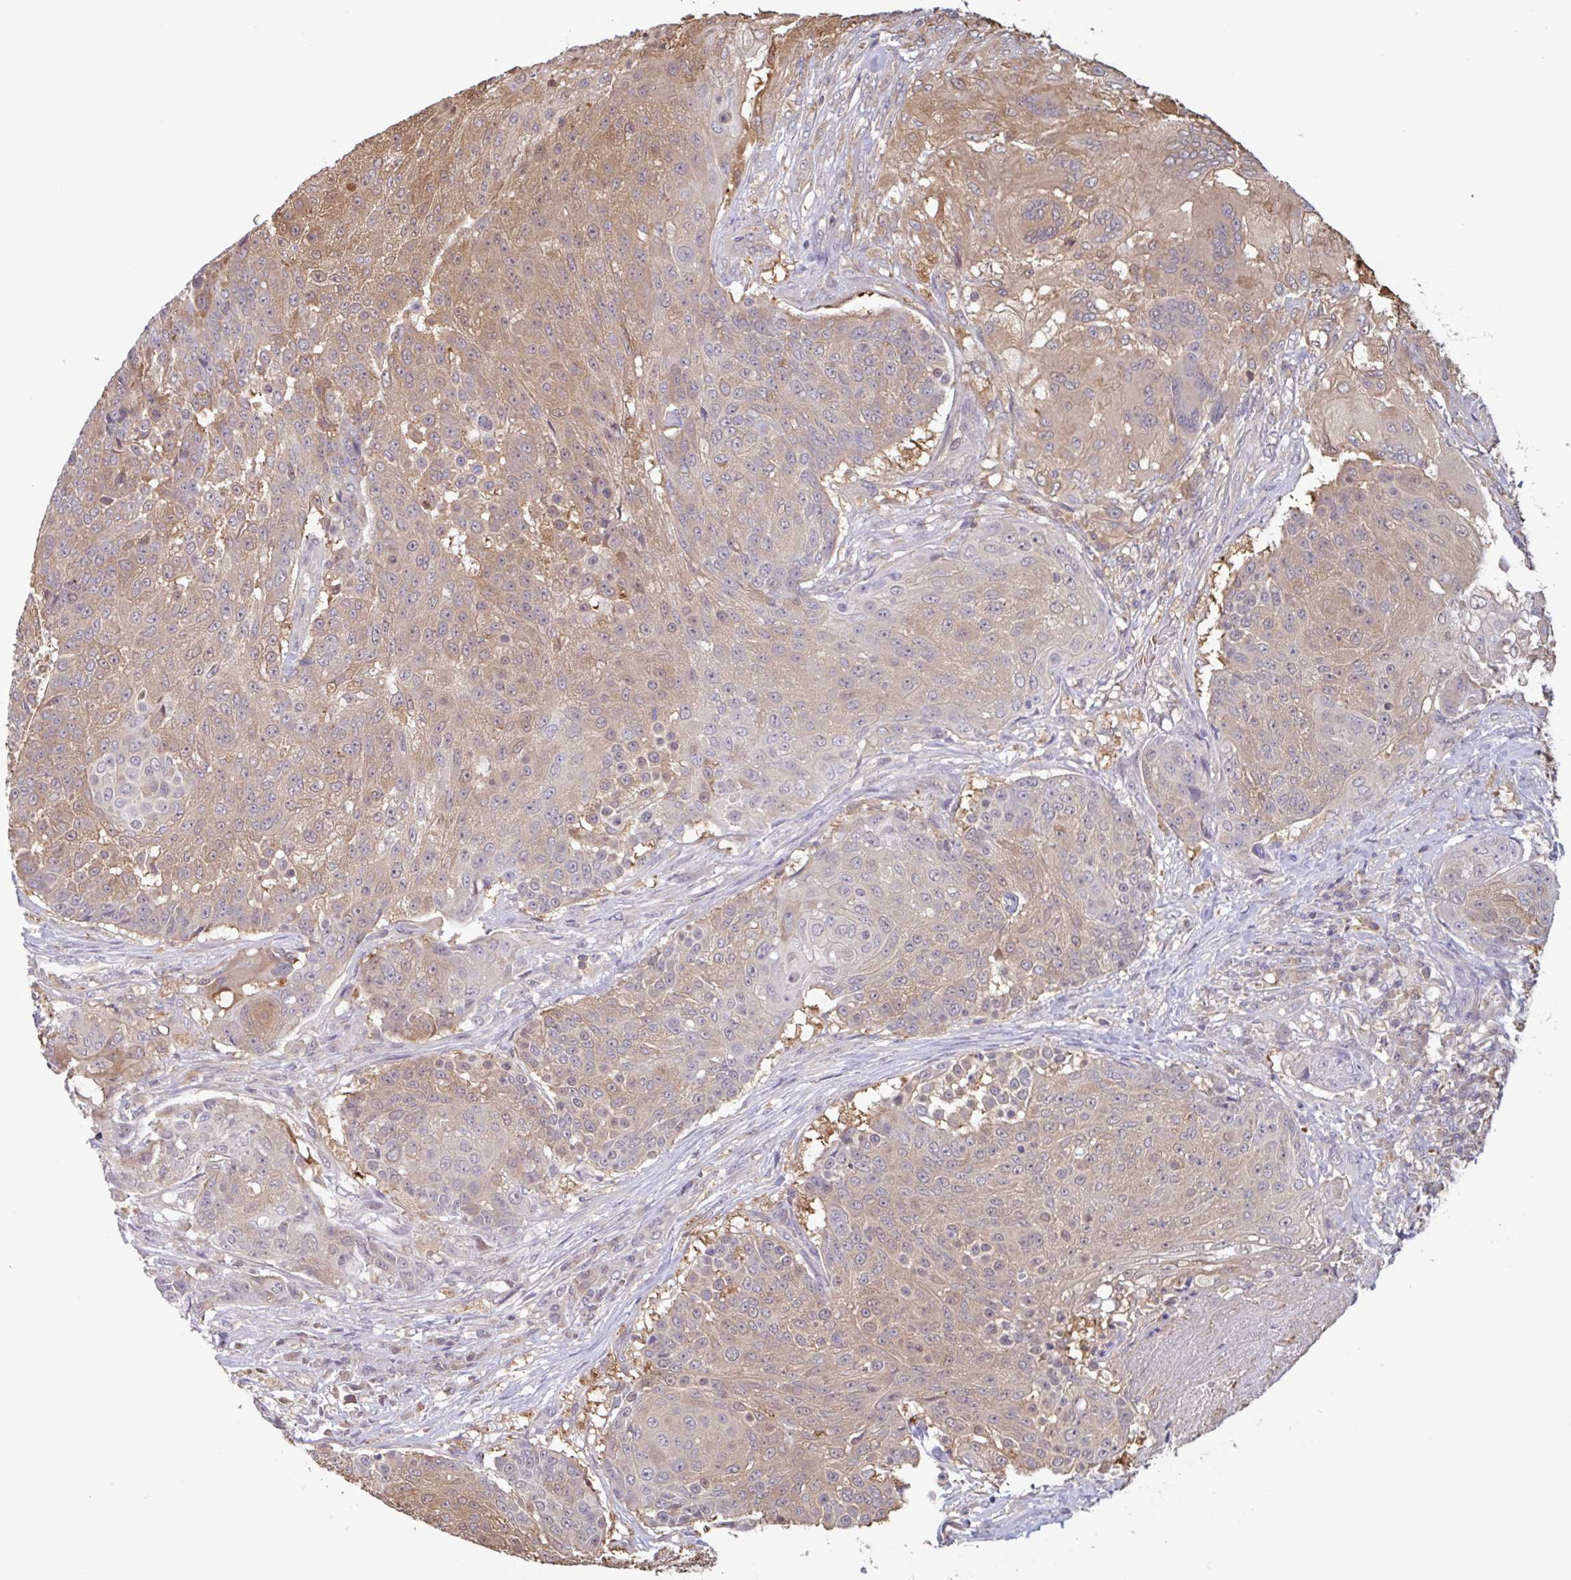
{"staining": {"intensity": "moderate", "quantity": ">75%", "location": "cytoplasmic/membranous"}, "tissue": "urothelial cancer", "cell_type": "Tumor cells", "image_type": "cancer", "snomed": [{"axis": "morphology", "description": "Urothelial carcinoma, High grade"}, {"axis": "topography", "description": "Urinary bladder"}], "caption": "High-magnification brightfield microscopy of urothelial carcinoma (high-grade) stained with DAB (brown) and counterstained with hematoxylin (blue). tumor cells exhibit moderate cytoplasmic/membranous staining is seen in approximately>75% of cells. The protein is stained brown, and the nuclei are stained in blue (DAB (3,3'-diaminobenzidine) IHC with brightfield microscopy, high magnification).", "gene": "OTOP2", "patient": {"sex": "female", "age": 63}}